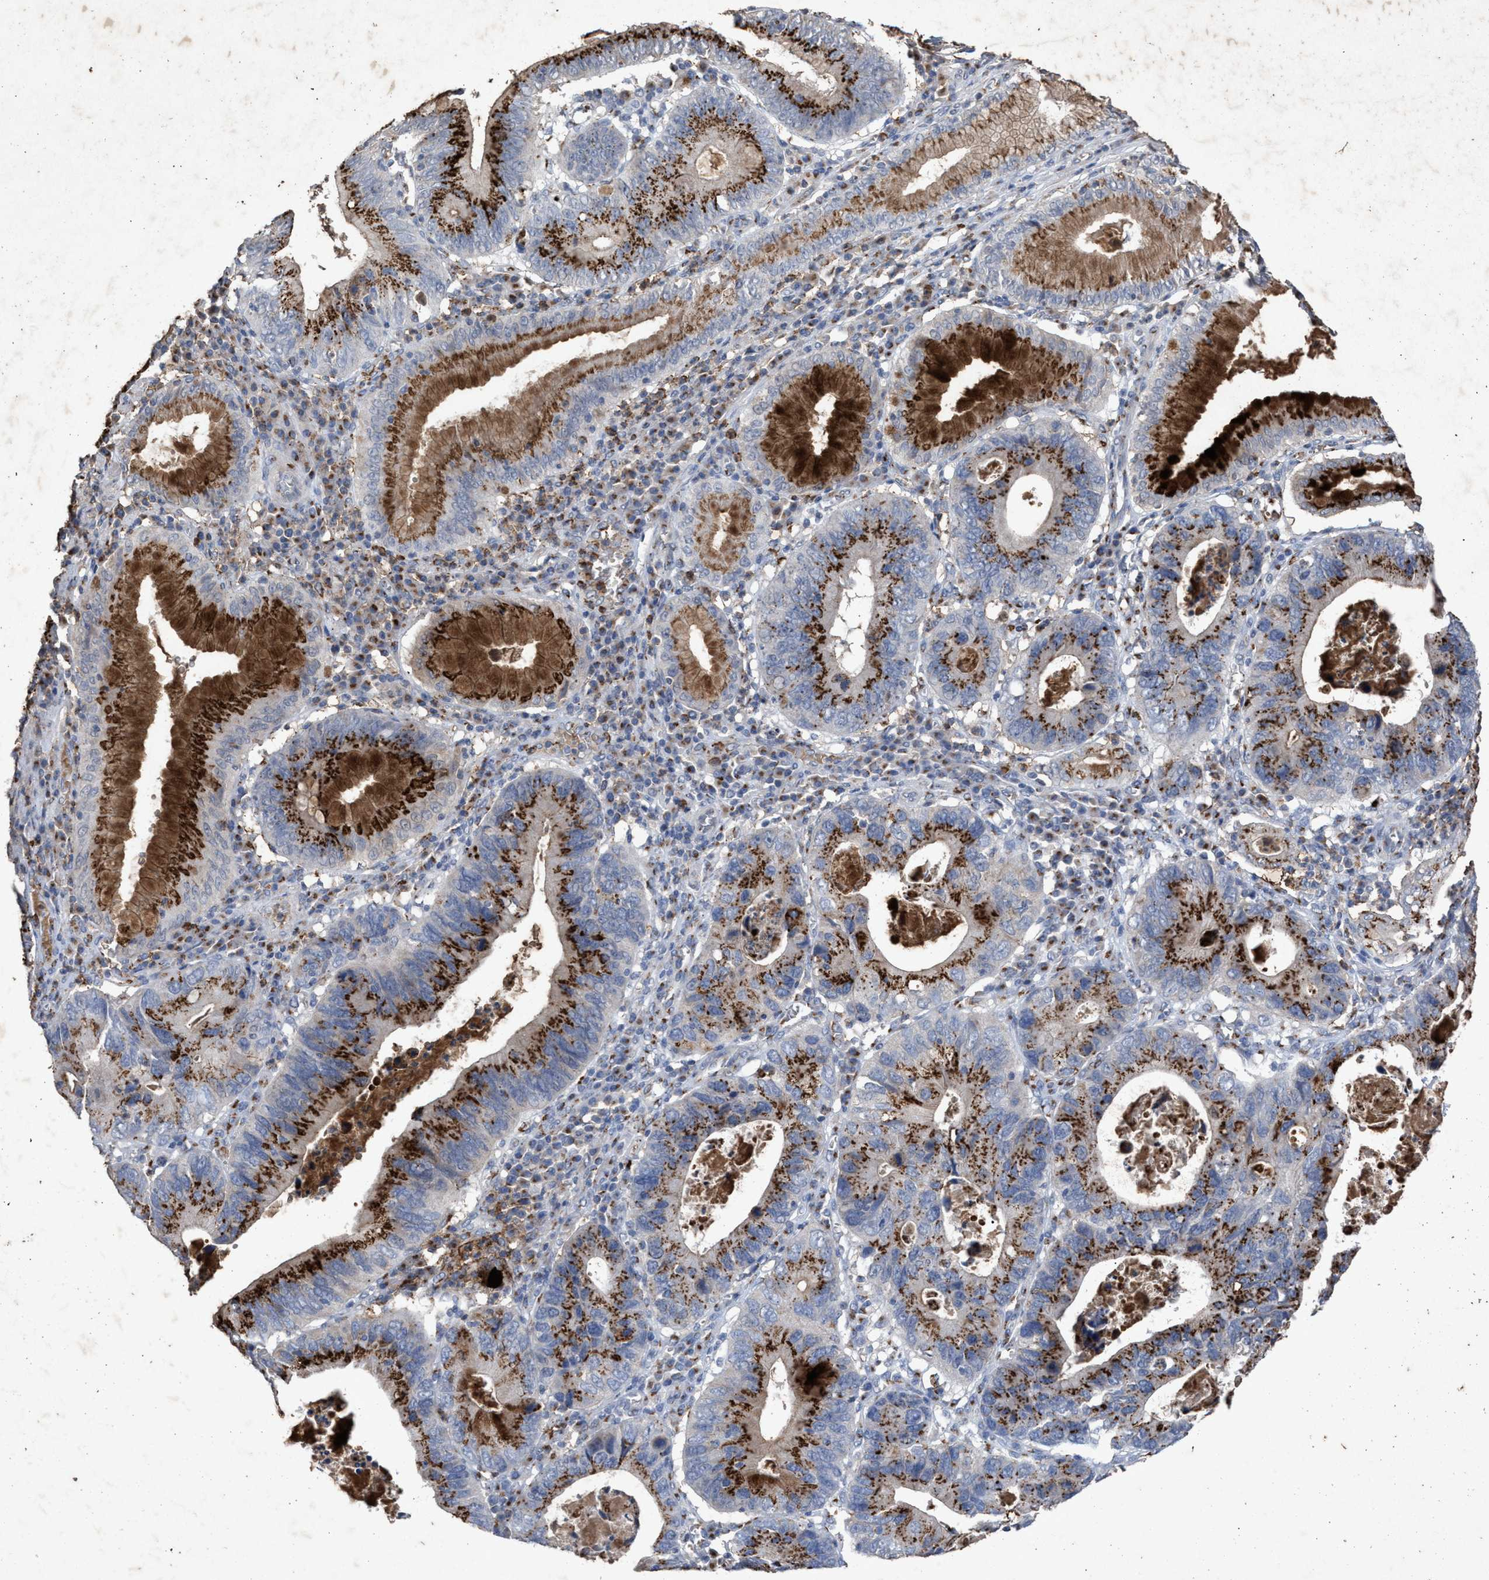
{"staining": {"intensity": "strong", "quantity": ">75%", "location": "cytoplasmic/membranous"}, "tissue": "stomach cancer", "cell_type": "Tumor cells", "image_type": "cancer", "snomed": [{"axis": "morphology", "description": "Adenocarcinoma, NOS"}, {"axis": "topography", "description": "Stomach"}], "caption": "Protein staining by IHC reveals strong cytoplasmic/membranous expression in approximately >75% of tumor cells in stomach cancer (adenocarcinoma).", "gene": "MAN2A1", "patient": {"sex": "male", "age": 59}}